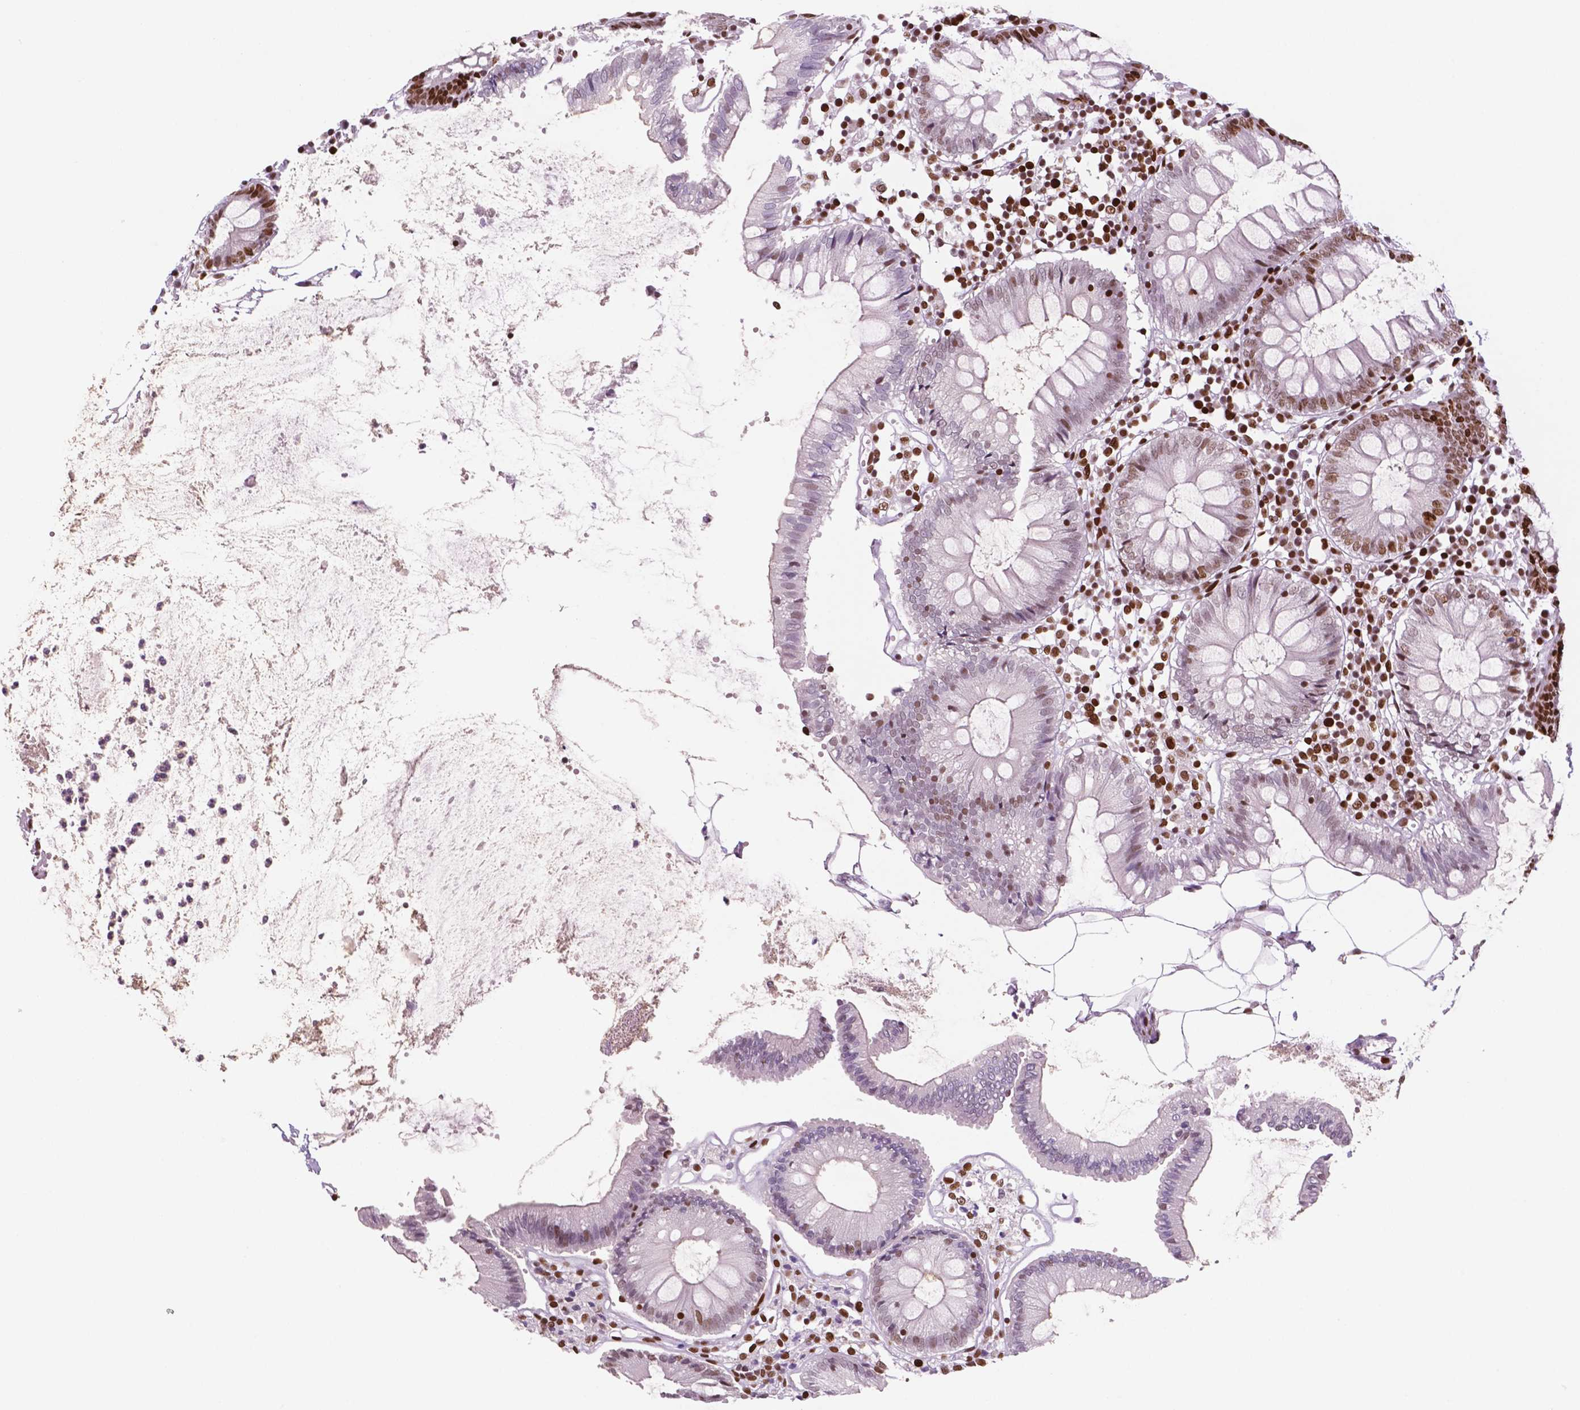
{"staining": {"intensity": "moderate", "quantity": ">75%", "location": "nuclear"}, "tissue": "colon", "cell_type": "Endothelial cells", "image_type": "normal", "snomed": [{"axis": "morphology", "description": "Normal tissue, NOS"}, {"axis": "morphology", "description": "Adenocarcinoma, NOS"}, {"axis": "topography", "description": "Colon"}], "caption": "Immunohistochemical staining of benign human colon shows medium levels of moderate nuclear staining in about >75% of endothelial cells. (DAB = brown stain, brightfield microscopy at high magnification).", "gene": "MSH6", "patient": {"sex": "male", "age": 83}}